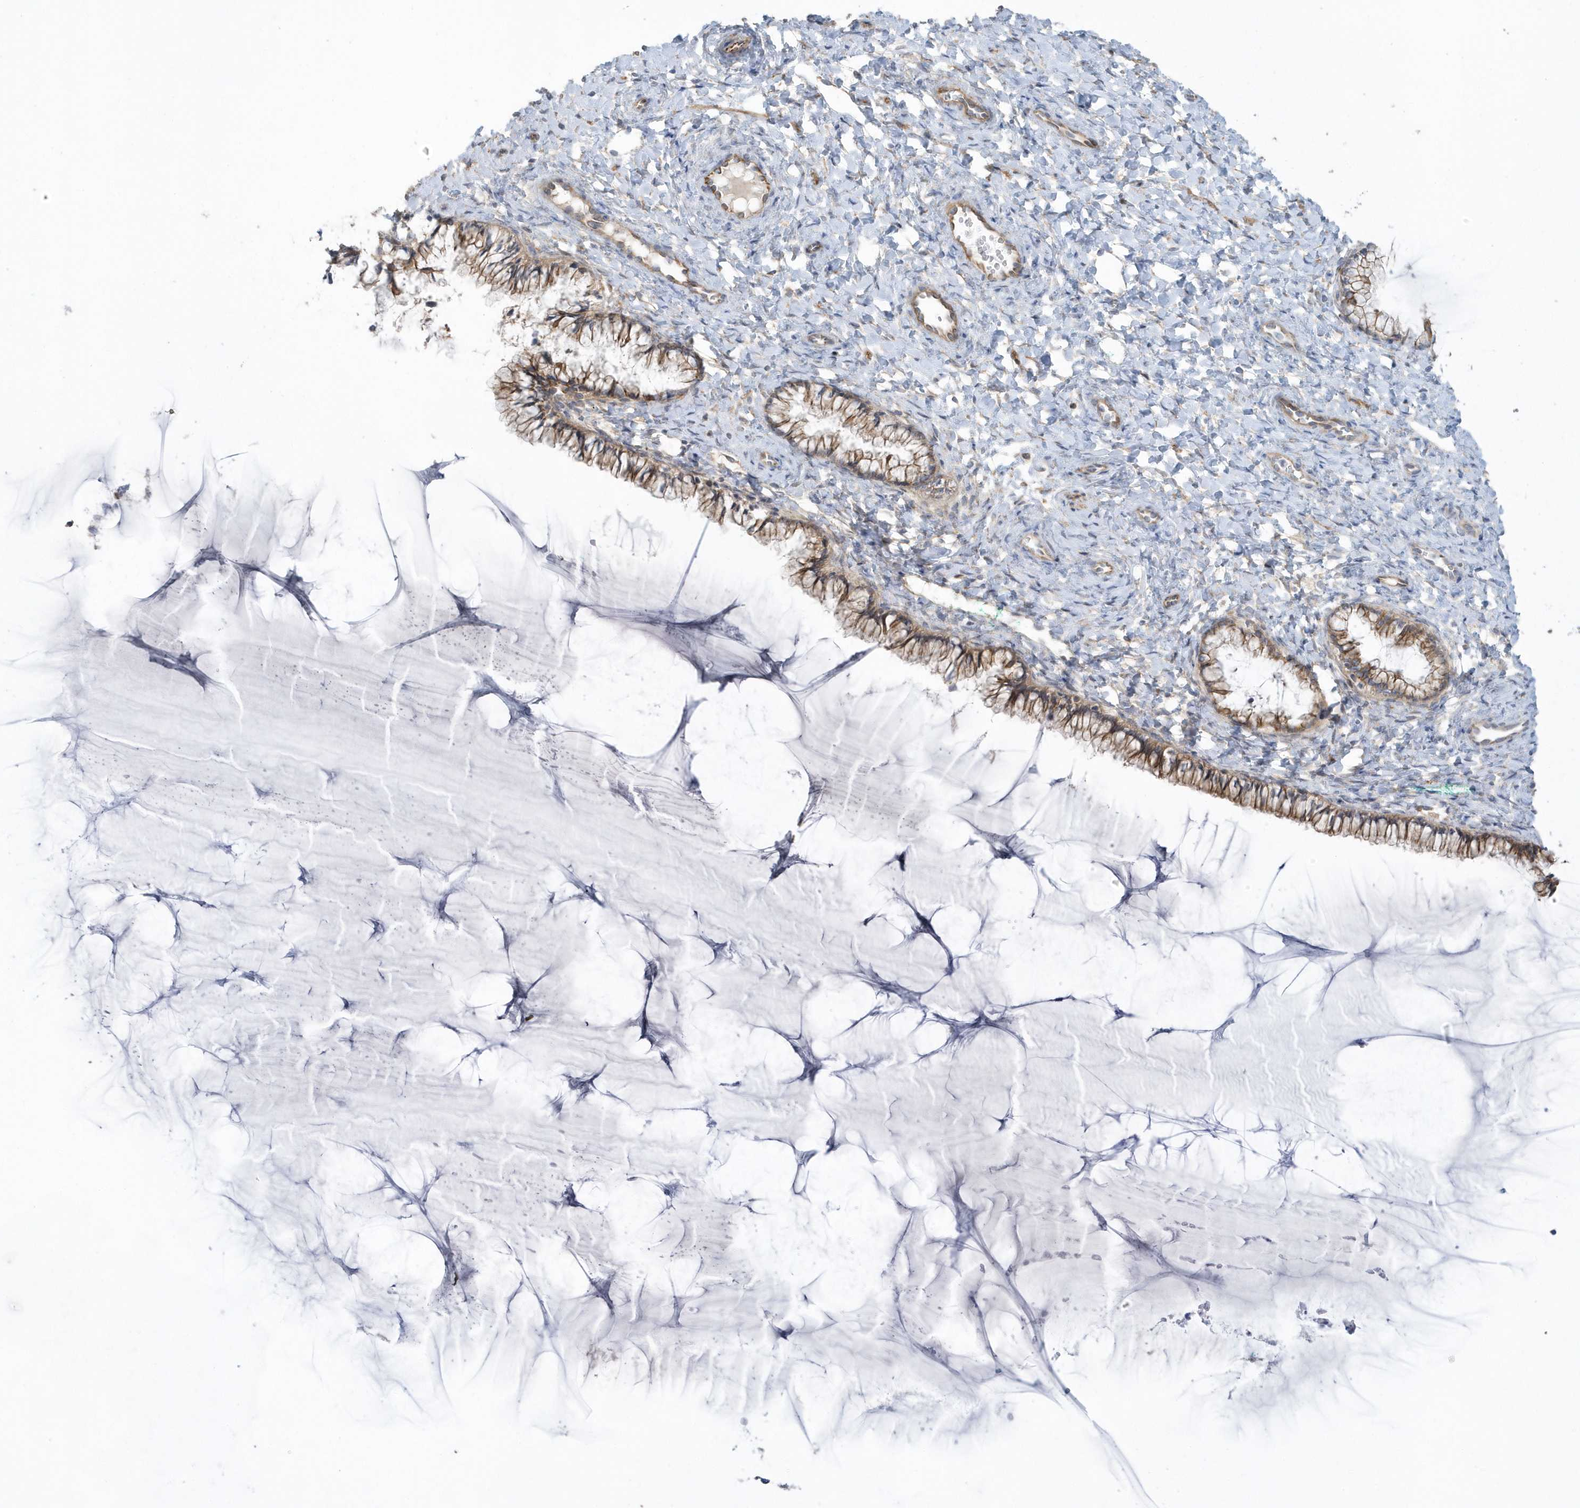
{"staining": {"intensity": "weak", "quantity": "<25%", "location": "cytoplasmic/membranous"}, "tissue": "cervix", "cell_type": "Glandular cells", "image_type": "normal", "snomed": [{"axis": "morphology", "description": "Normal tissue, NOS"}, {"axis": "morphology", "description": "Adenocarcinoma, NOS"}, {"axis": "topography", "description": "Cervix"}], "caption": "A photomicrograph of cervix stained for a protein demonstrates no brown staining in glandular cells.", "gene": "RAB17", "patient": {"sex": "female", "age": 29}}